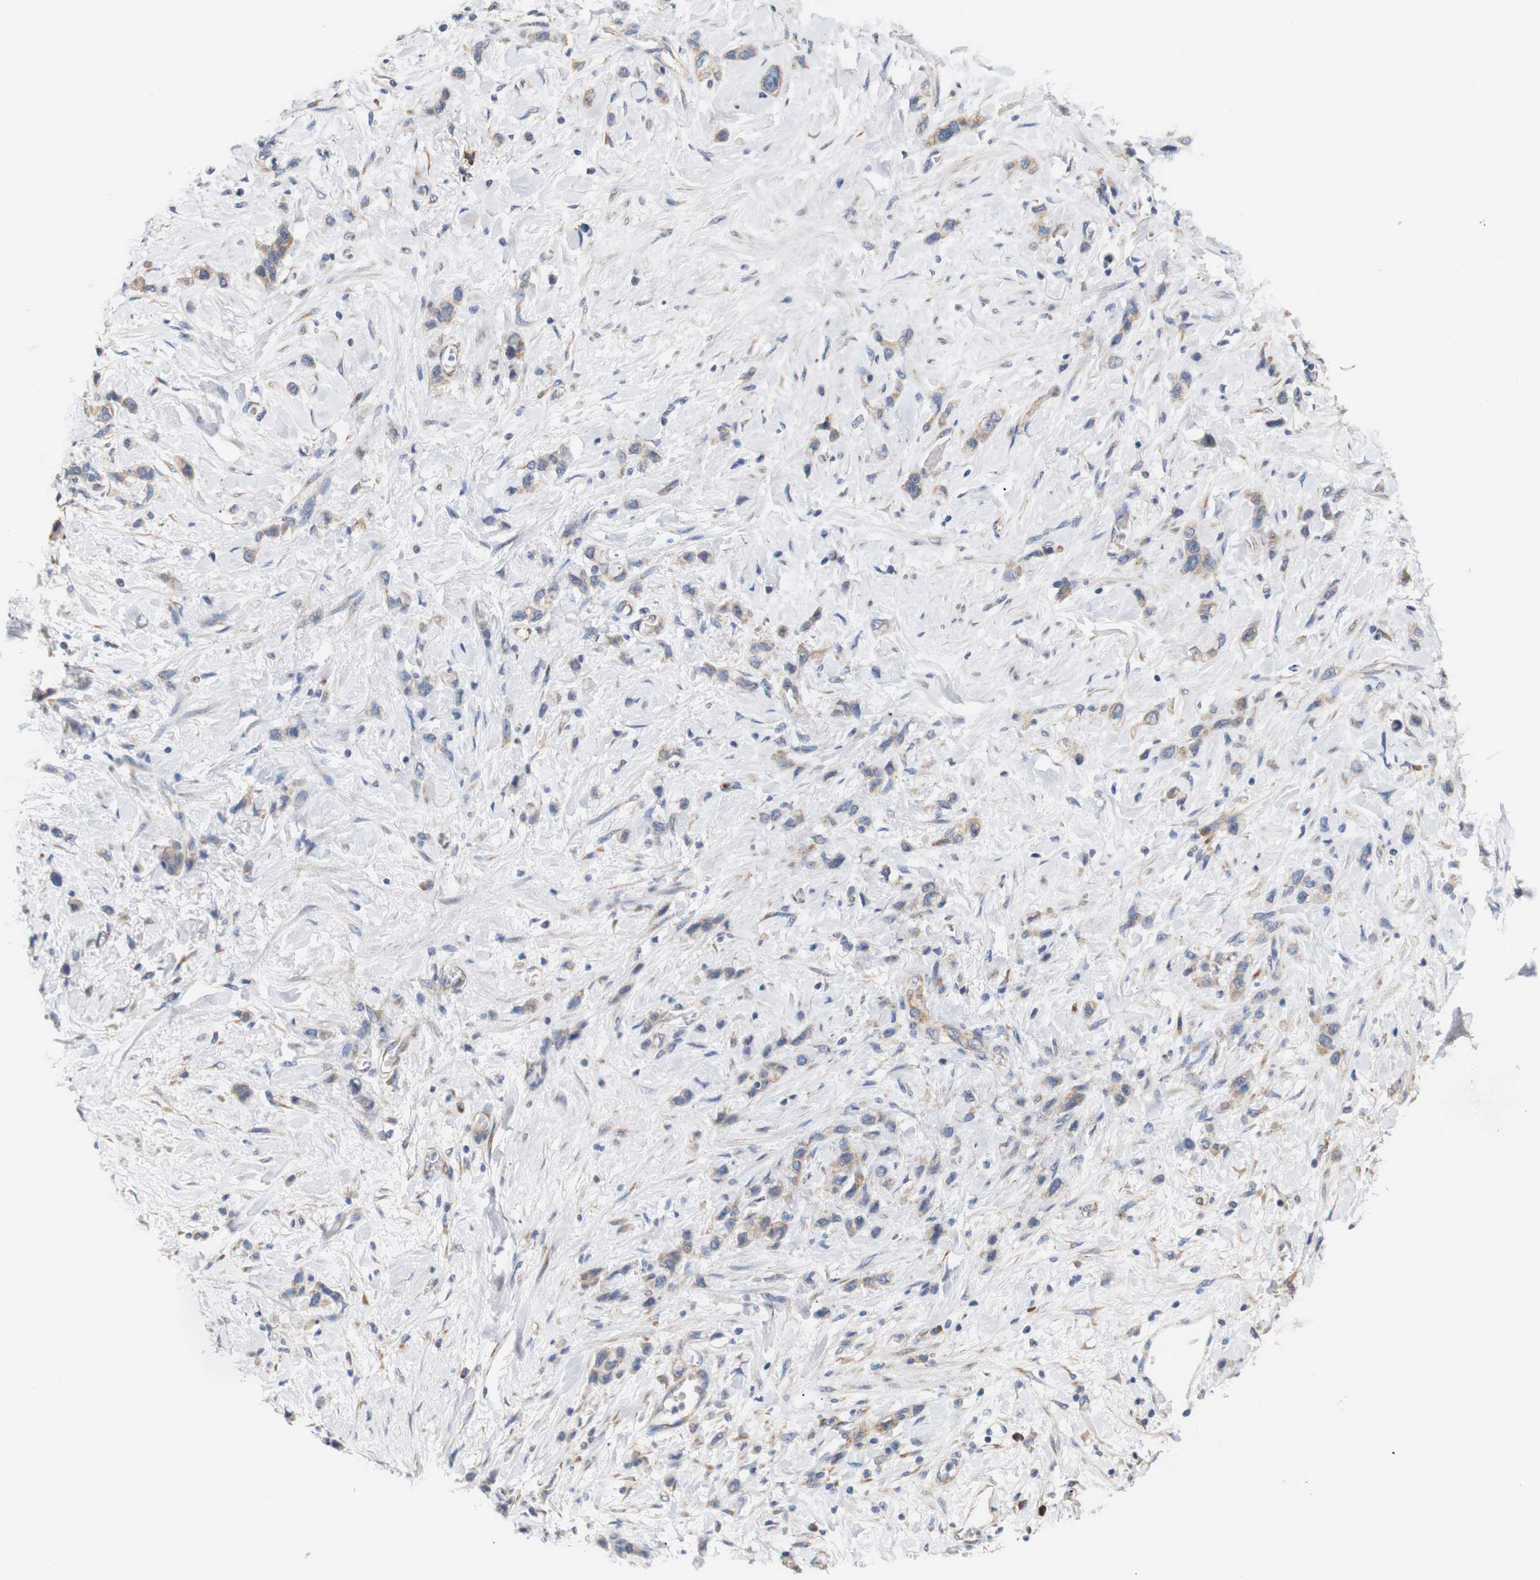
{"staining": {"intensity": "moderate", "quantity": ">75%", "location": "cytoplasmic/membranous"}, "tissue": "stomach cancer", "cell_type": "Tumor cells", "image_type": "cancer", "snomed": [{"axis": "morphology", "description": "Adenocarcinoma, NOS"}, {"axis": "morphology", "description": "Adenocarcinoma, High grade"}, {"axis": "topography", "description": "Stomach, upper"}, {"axis": "topography", "description": "Stomach, lower"}], "caption": "The micrograph exhibits immunohistochemical staining of adenocarcinoma (stomach). There is moderate cytoplasmic/membranous staining is appreciated in approximately >75% of tumor cells. The staining is performed using DAB (3,3'-diaminobenzidine) brown chromogen to label protein expression. The nuclei are counter-stained blue using hematoxylin.", "gene": "TRIM5", "patient": {"sex": "female", "age": 65}}